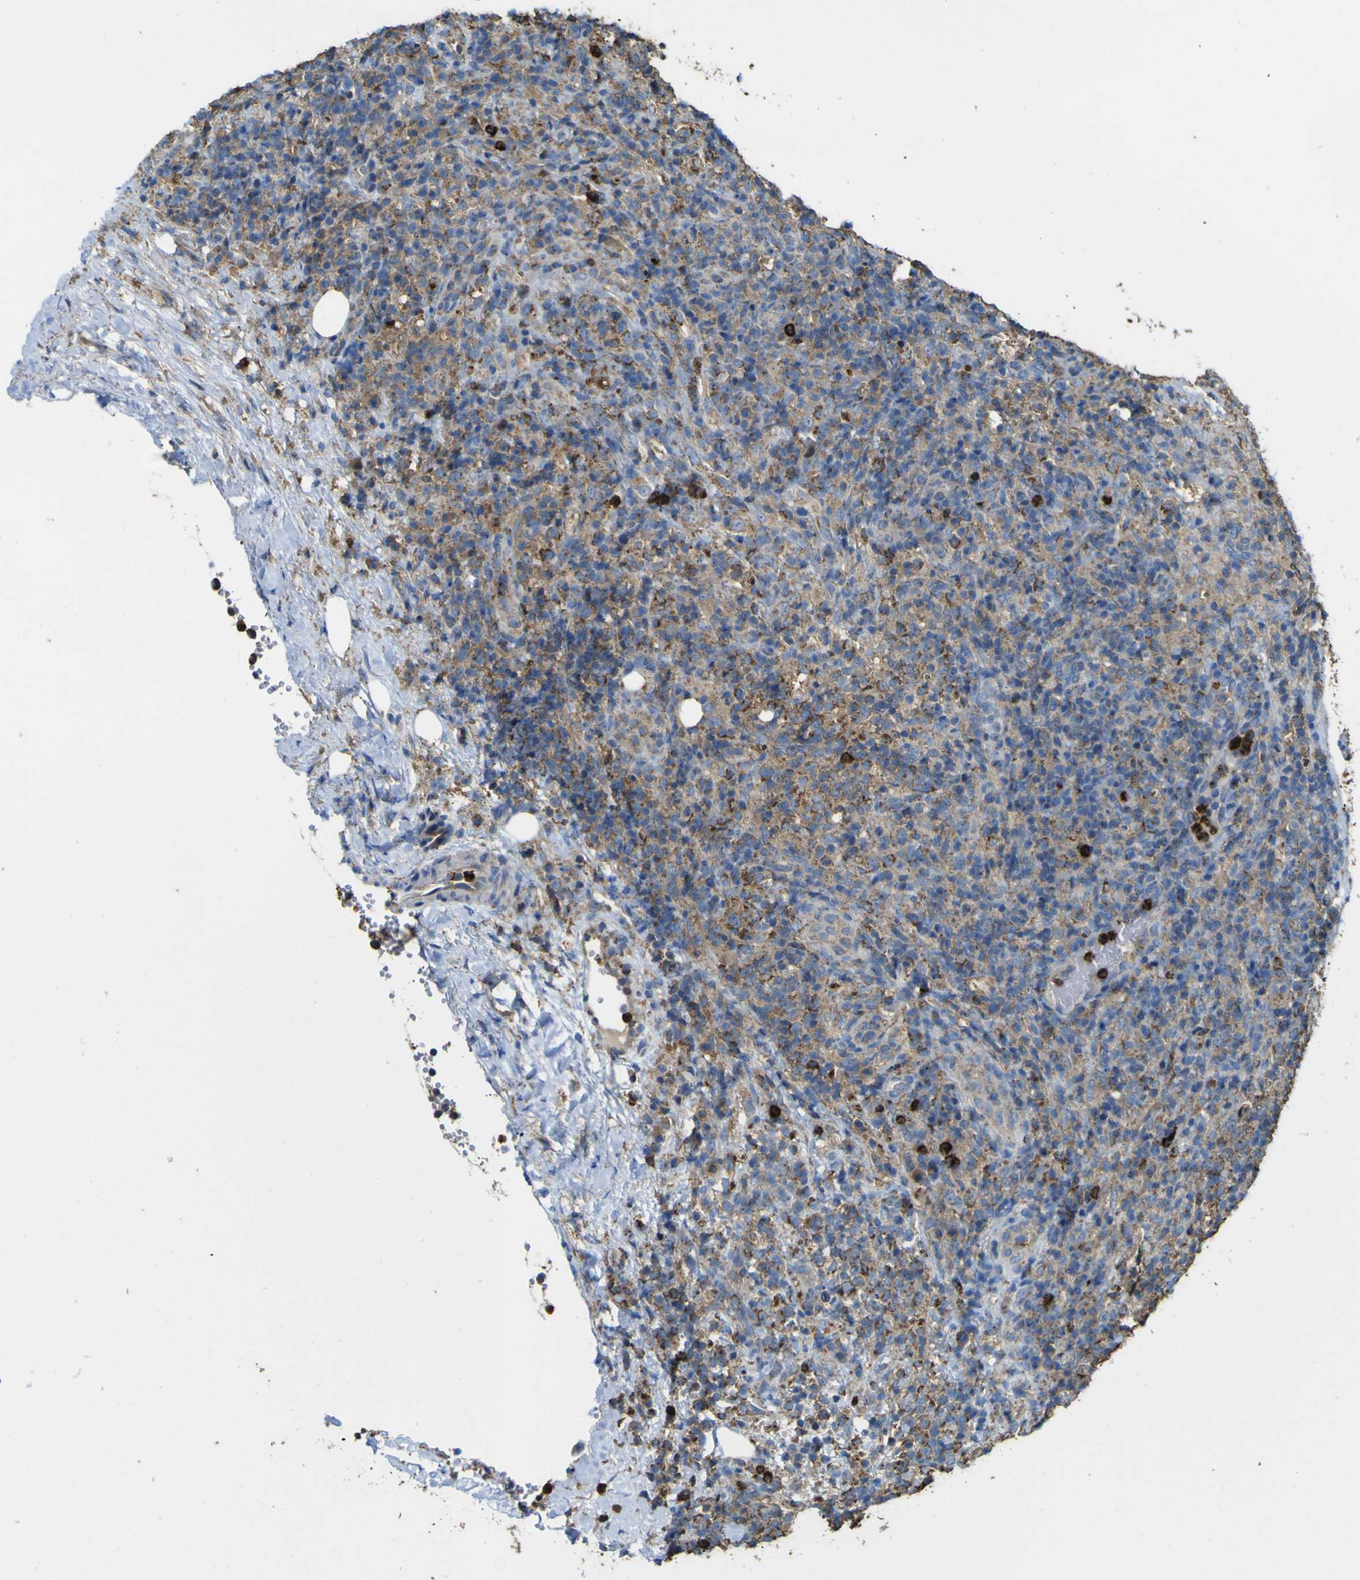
{"staining": {"intensity": "moderate", "quantity": "25%-75%", "location": "cytoplasmic/membranous"}, "tissue": "lymphoma", "cell_type": "Tumor cells", "image_type": "cancer", "snomed": [{"axis": "morphology", "description": "Malignant lymphoma, non-Hodgkin's type, High grade"}, {"axis": "topography", "description": "Lymph node"}], "caption": "Tumor cells show medium levels of moderate cytoplasmic/membranous staining in about 25%-75% of cells in human high-grade malignant lymphoma, non-Hodgkin's type.", "gene": "ACSL3", "patient": {"sex": "female", "age": 76}}